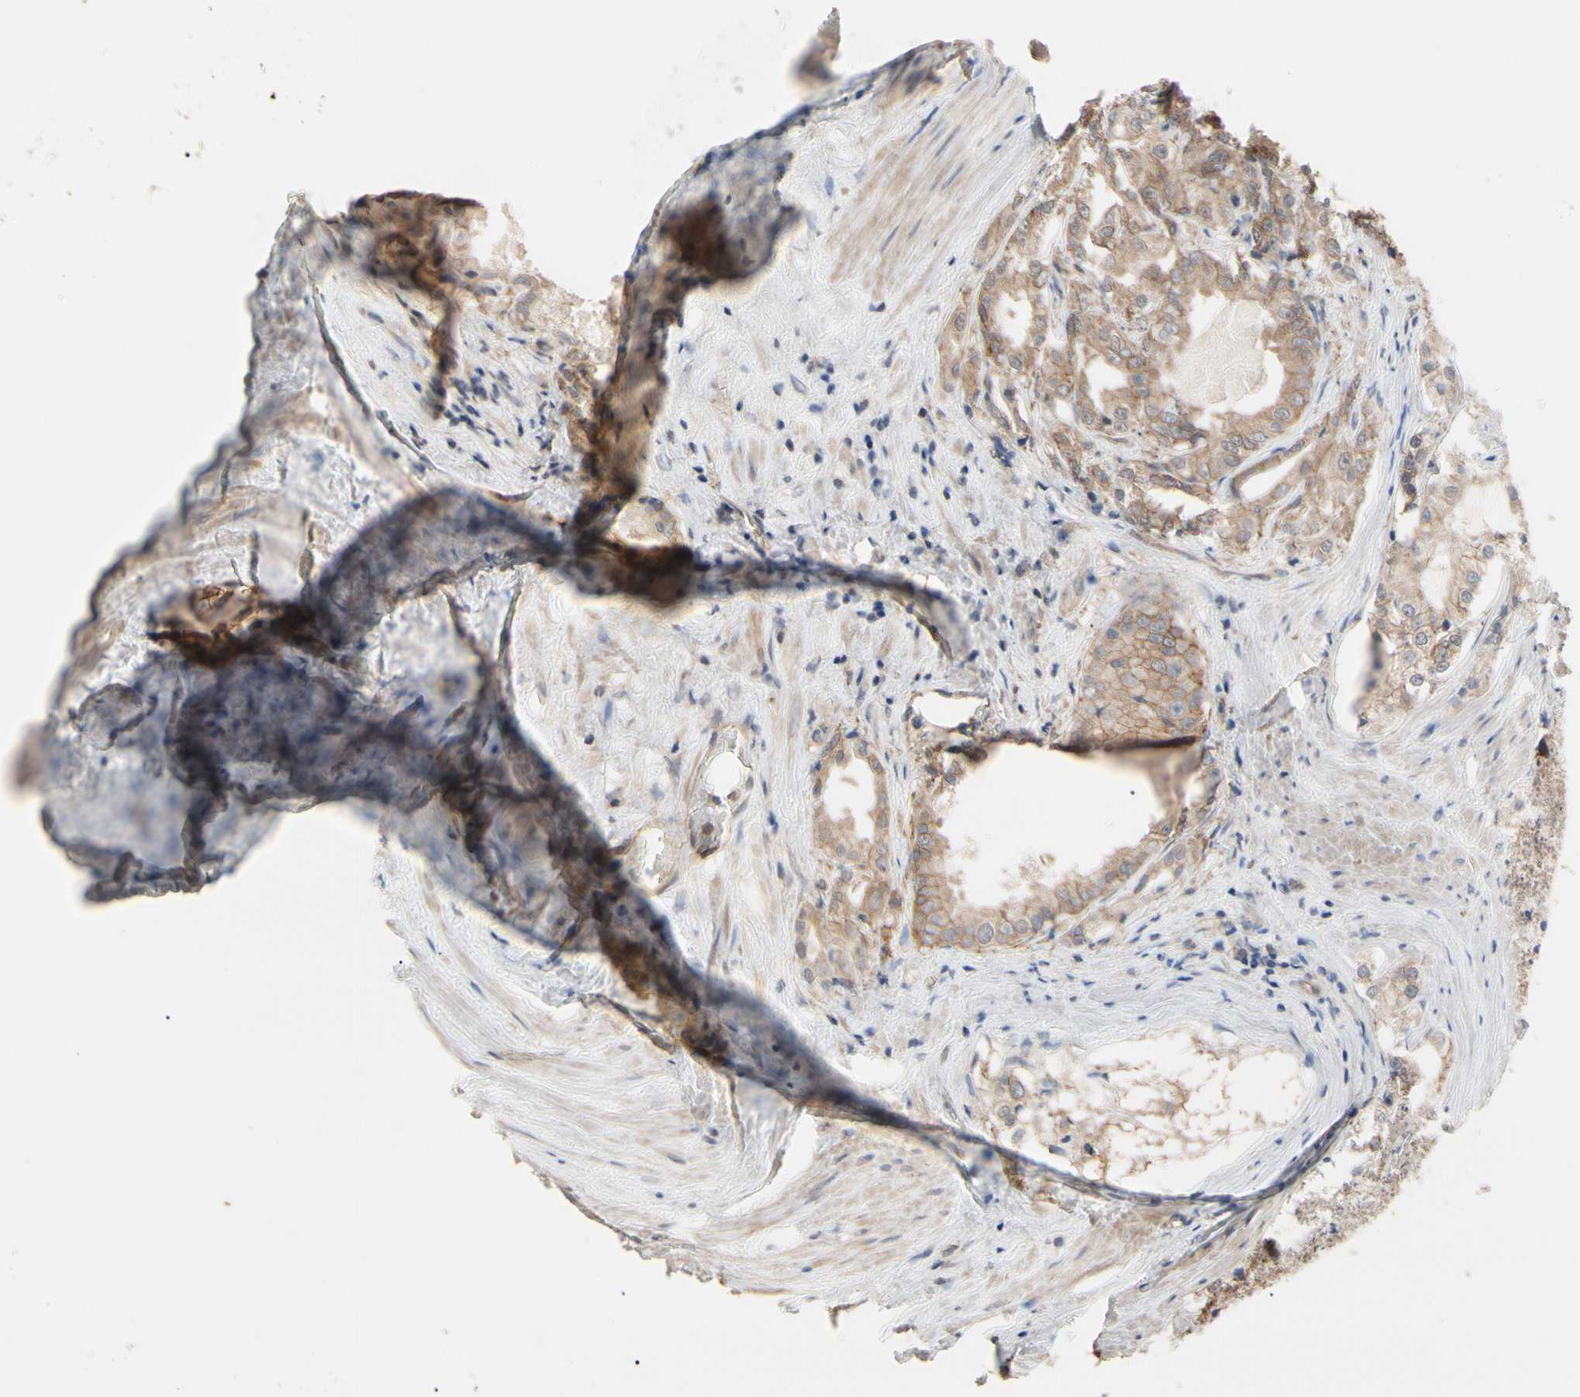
{"staining": {"intensity": "moderate", "quantity": ">75%", "location": "cytoplasmic/membranous"}, "tissue": "prostate cancer", "cell_type": "Tumor cells", "image_type": "cancer", "snomed": [{"axis": "morphology", "description": "Adenocarcinoma, High grade"}, {"axis": "topography", "description": "Prostate"}], "caption": "A high-resolution histopathology image shows immunohistochemistry (IHC) staining of high-grade adenocarcinoma (prostate), which exhibits moderate cytoplasmic/membranous expression in approximately >75% of tumor cells.", "gene": "DPP8", "patient": {"sex": "male", "age": 73}}